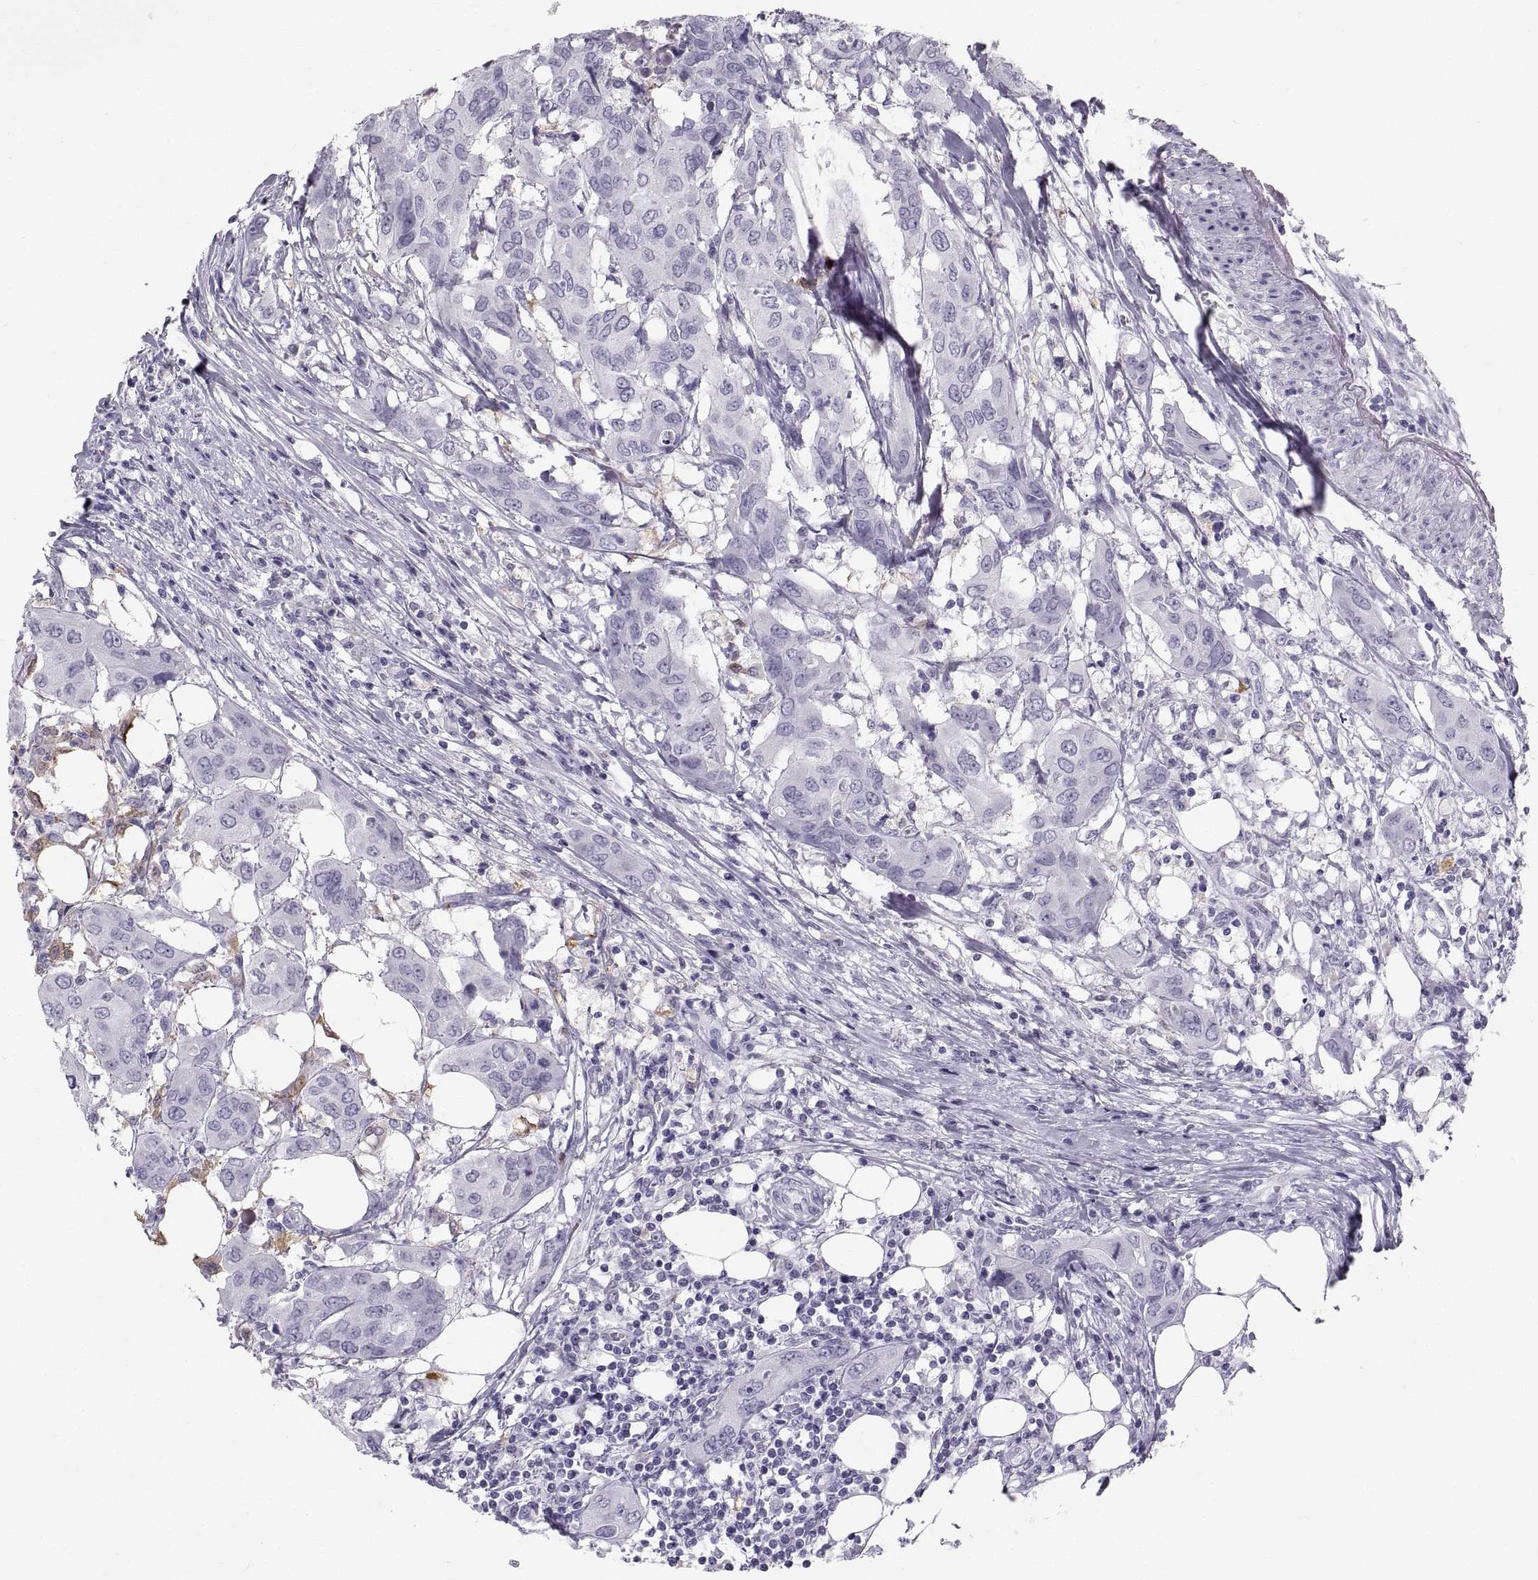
{"staining": {"intensity": "negative", "quantity": "none", "location": "none"}, "tissue": "urothelial cancer", "cell_type": "Tumor cells", "image_type": "cancer", "snomed": [{"axis": "morphology", "description": "Urothelial carcinoma, NOS"}, {"axis": "morphology", "description": "Urothelial carcinoma, High grade"}, {"axis": "topography", "description": "Urinary bladder"}], "caption": "Protein analysis of transitional cell carcinoma reveals no significant expression in tumor cells. Brightfield microscopy of IHC stained with DAB (brown) and hematoxylin (blue), captured at high magnification.", "gene": "SLC22A6", "patient": {"sex": "male", "age": 63}}